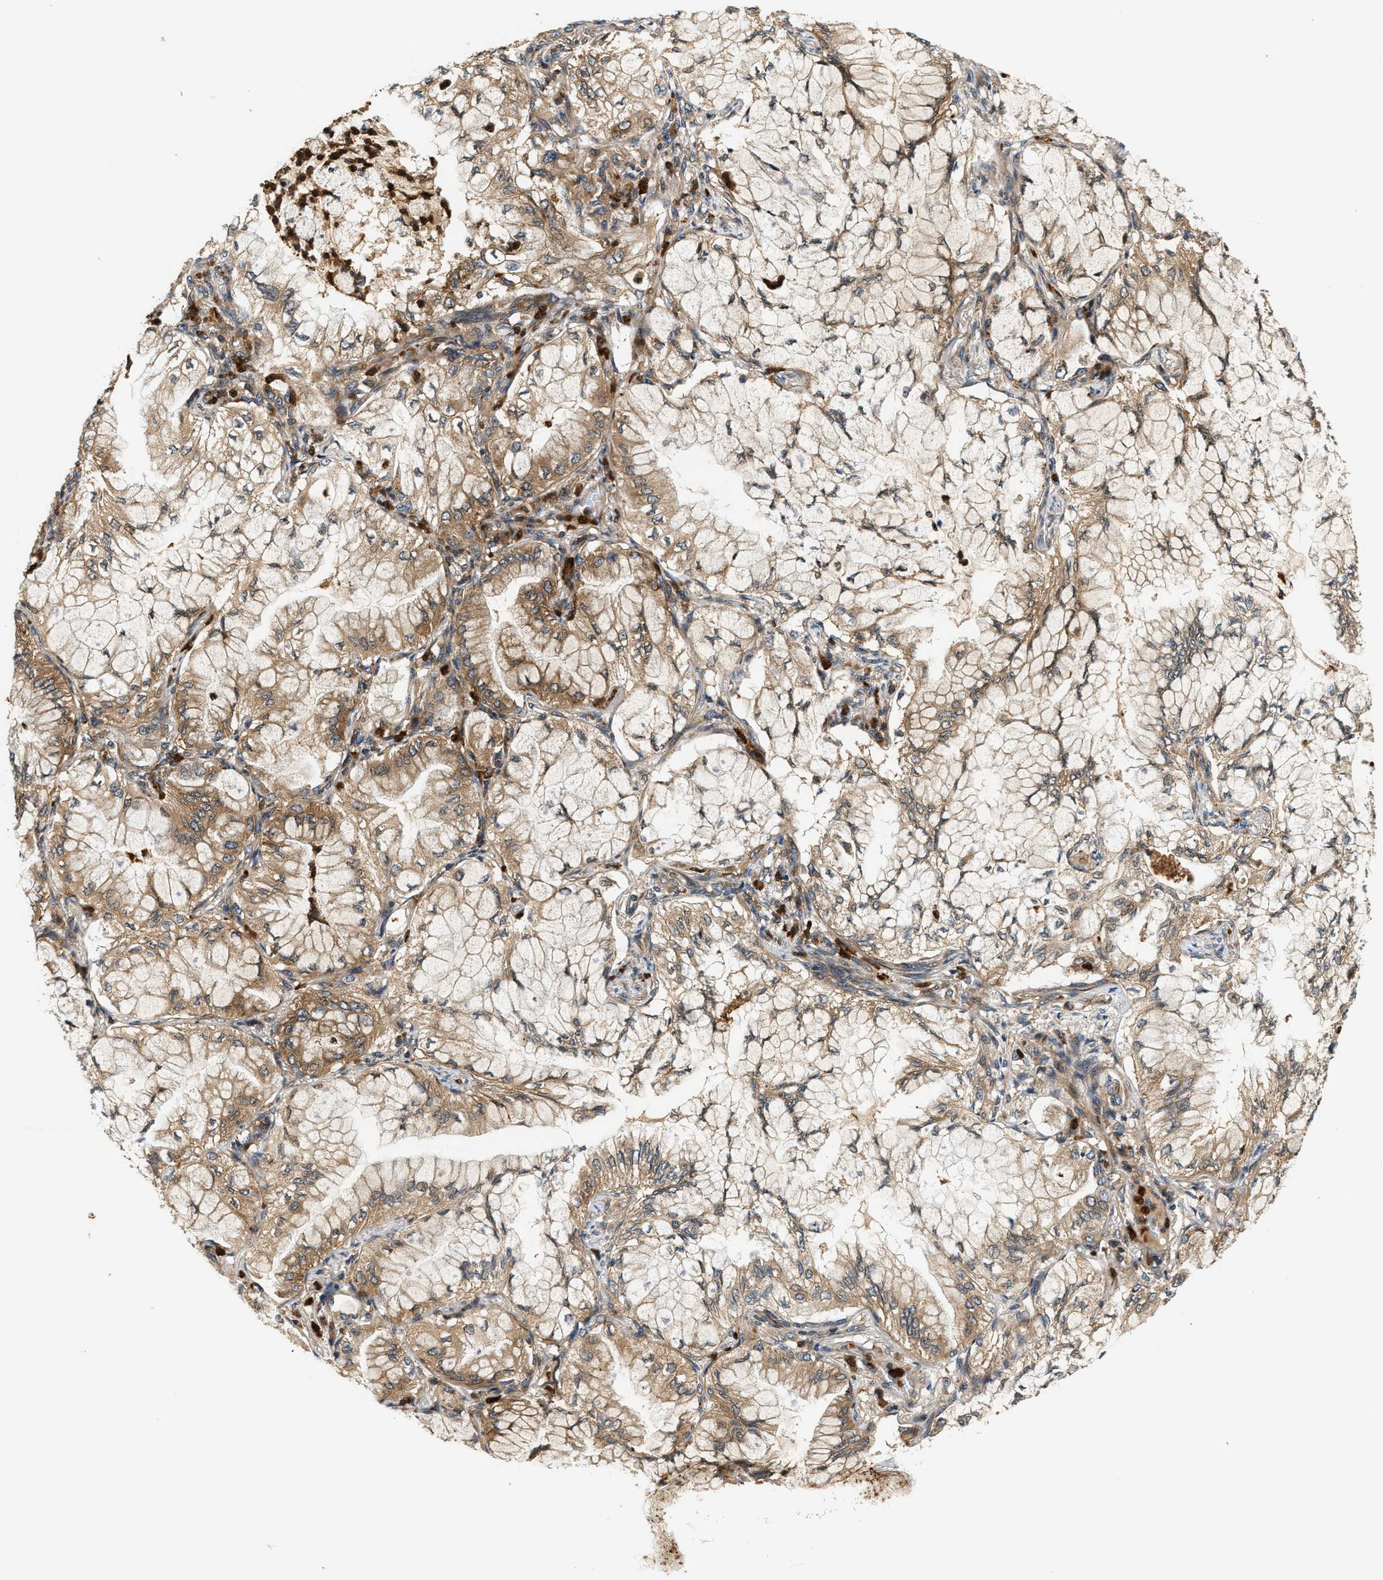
{"staining": {"intensity": "moderate", "quantity": ">75%", "location": "cytoplasmic/membranous"}, "tissue": "lung cancer", "cell_type": "Tumor cells", "image_type": "cancer", "snomed": [{"axis": "morphology", "description": "Adenocarcinoma, NOS"}, {"axis": "topography", "description": "Lung"}], "caption": "Adenocarcinoma (lung) was stained to show a protein in brown. There is medium levels of moderate cytoplasmic/membranous expression in approximately >75% of tumor cells.", "gene": "SAMD9", "patient": {"sex": "female", "age": 70}}